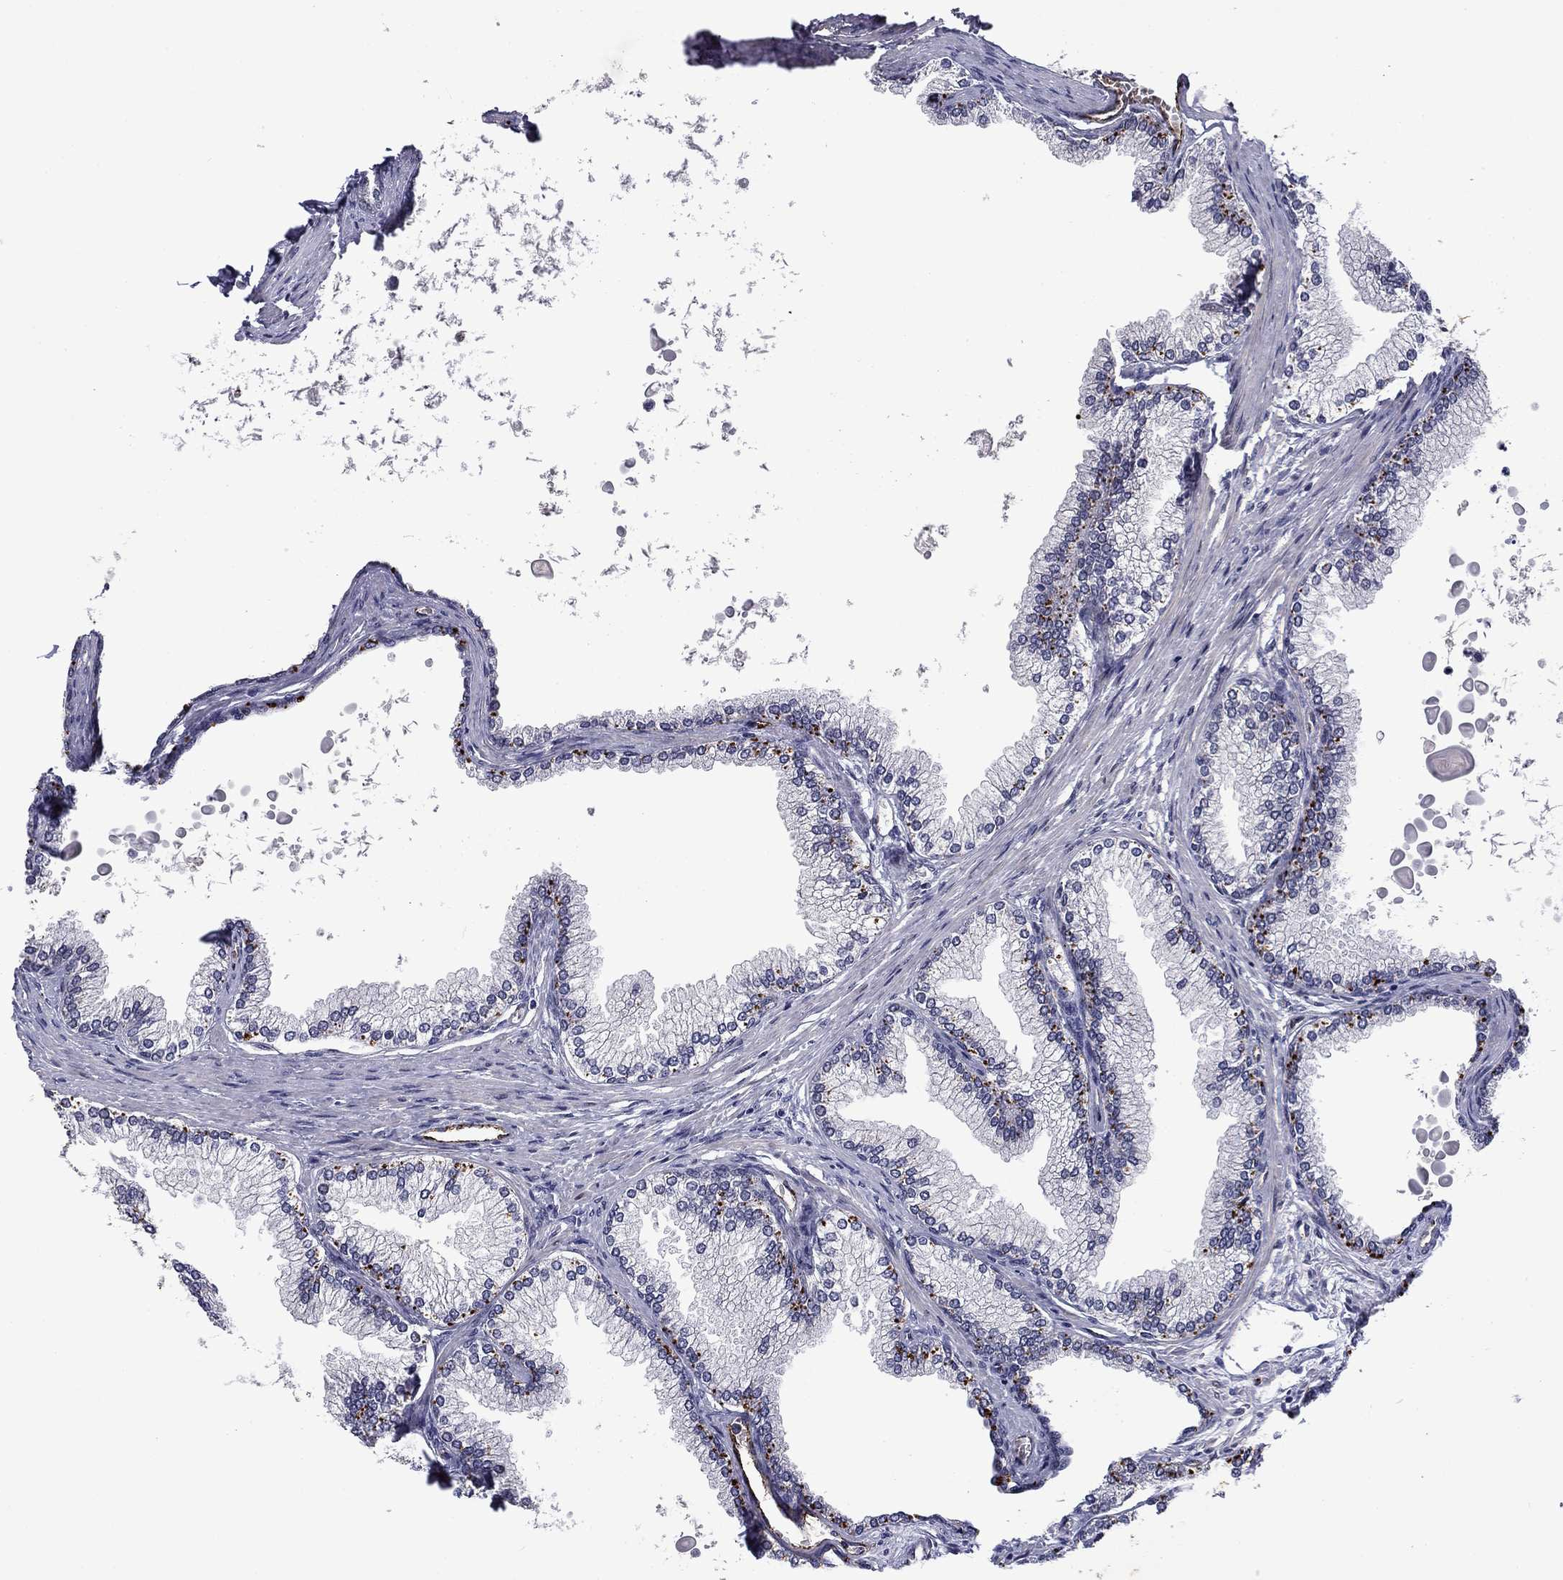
{"staining": {"intensity": "negative", "quantity": "none", "location": "none"}, "tissue": "prostate", "cell_type": "Glandular cells", "image_type": "normal", "snomed": [{"axis": "morphology", "description": "Normal tissue, NOS"}, {"axis": "topography", "description": "Prostate"}], "caption": "This is a histopathology image of IHC staining of benign prostate, which shows no staining in glandular cells. (Stains: DAB IHC with hematoxylin counter stain, Microscopy: brightfield microscopy at high magnification).", "gene": "SLITRK1", "patient": {"sex": "male", "age": 72}}